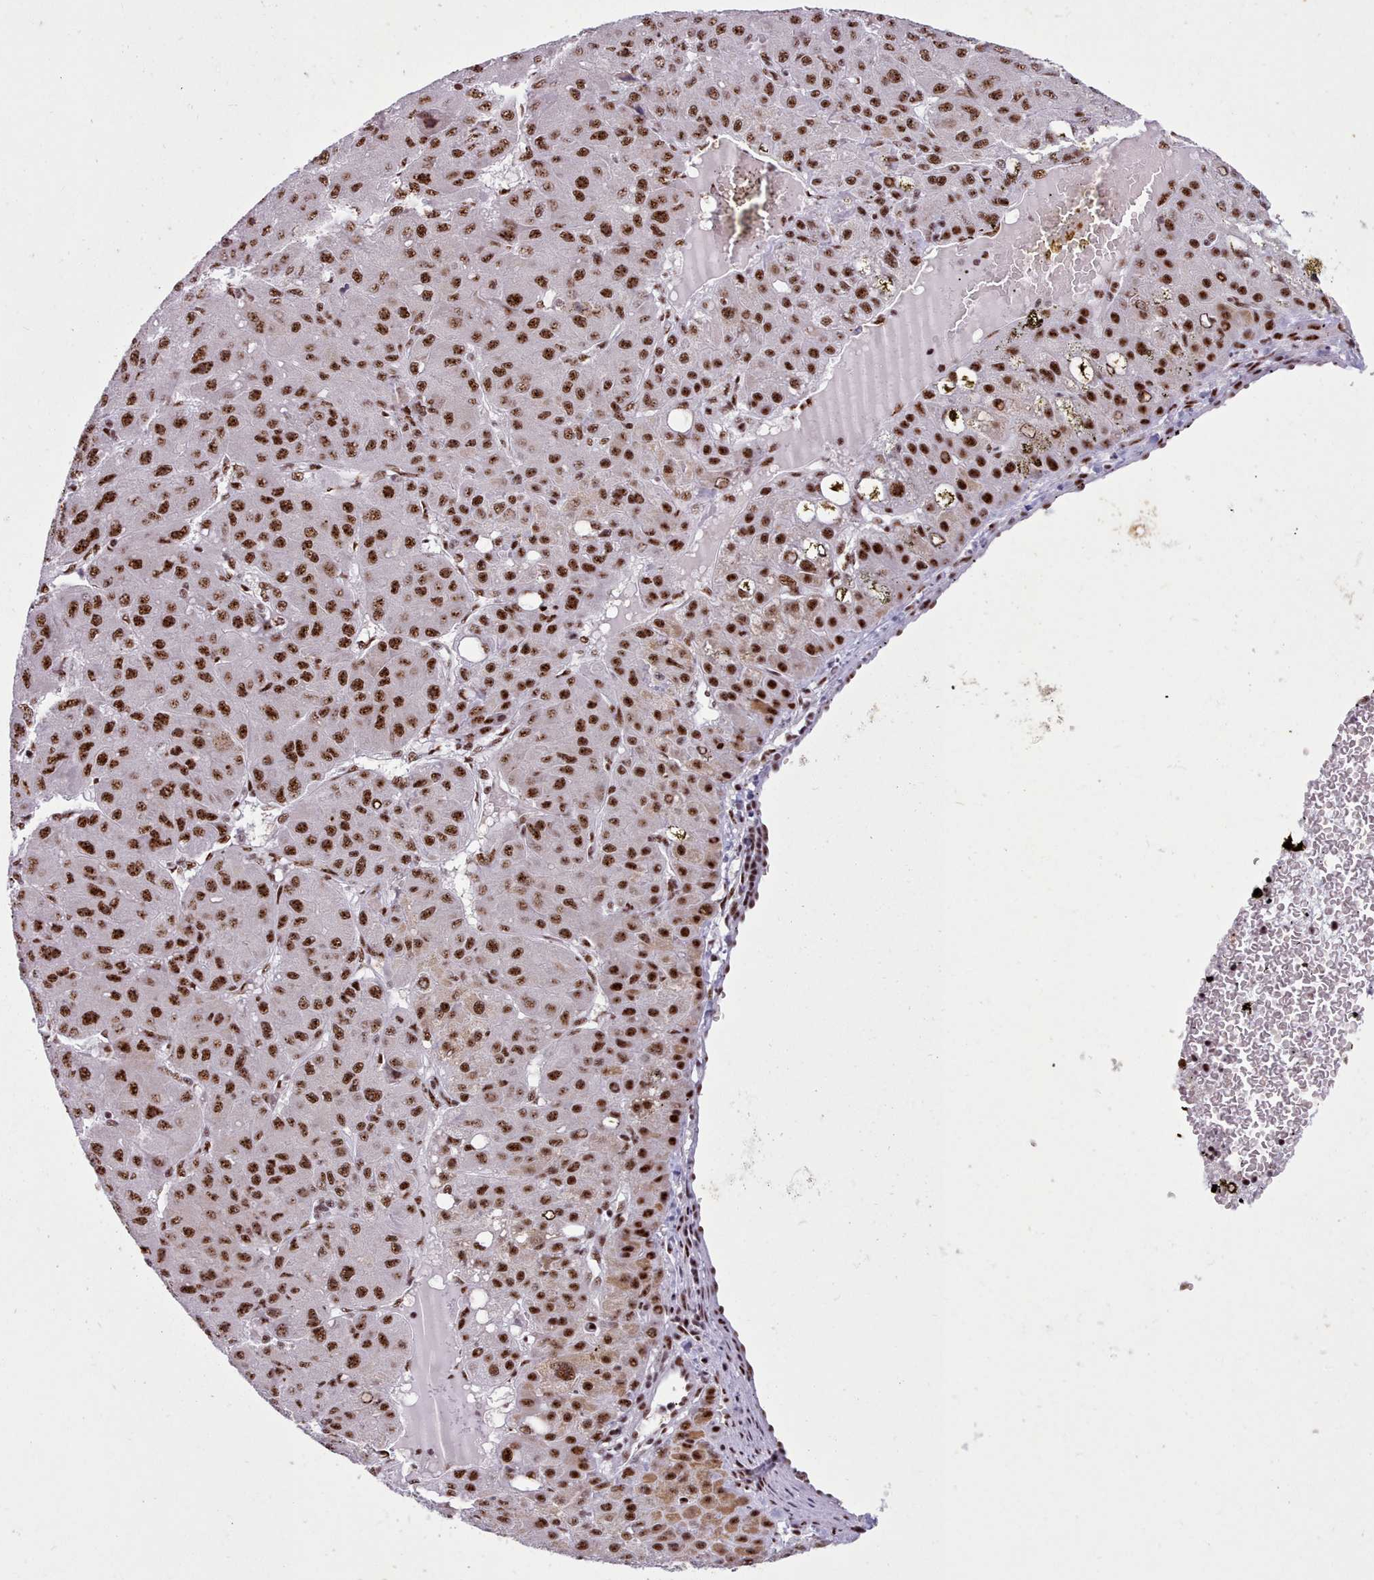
{"staining": {"intensity": "strong", "quantity": ">75%", "location": "nuclear"}, "tissue": "liver cancer", "cell_type": "Tumor cells", "image_type": "cancer", "snomed": [{"axis": "morphology", "description": "Carcinoma, Hepatocellular, NOS"}, {"axis": "topography", "description": "Liver"}], "caption": "Liver cancer (hepatocellular carcinoma) stained with DAB immunohistochemistry (IHC) demonstrates high levels of strong nuclear expression in about >75% of tumor cells.", "gene": "TMEM35B", "patient": {"sex": "male", "age": 67}}